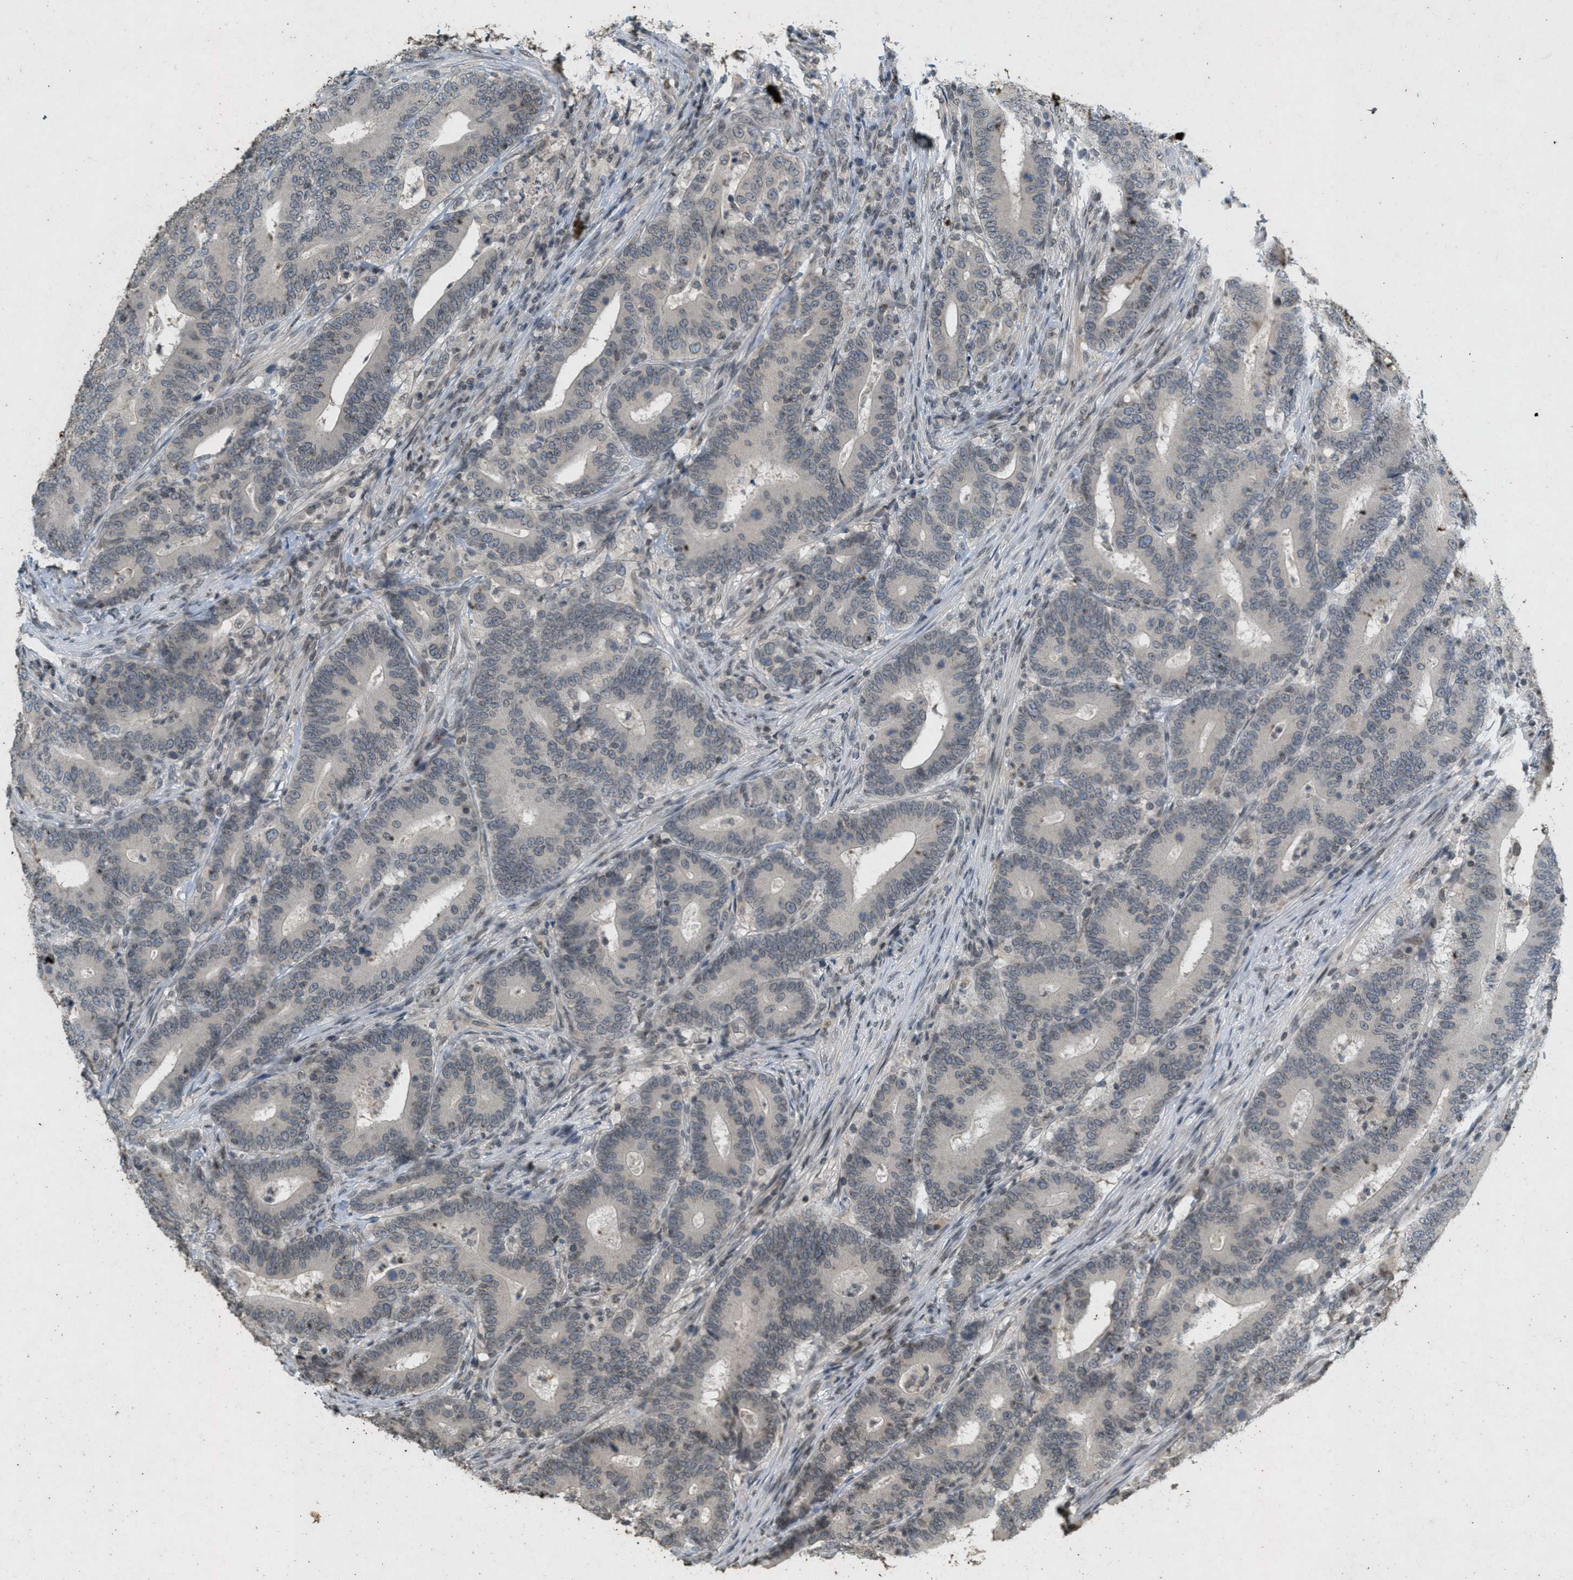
{"staining": {"intensity": "weak", "quantity": "<25%", "location": "cytoplasmic/membranous,nuclear"}, "tissue": "colorectal cancer", "cell_type": "Tumor cells", "image_type": "cancer", "snomed": [{"axis": "morphology", "description": "Adenocarcinoma, NOS"}, {"axis": "topography", "description": "Colon"}], "caption": "Image shows no protein positivity in tumor cells of colorectal cancer (adenocarcinoma) tissue.", "gene": "ABHD6", "patient": {"sex": "female", "age": 66}}